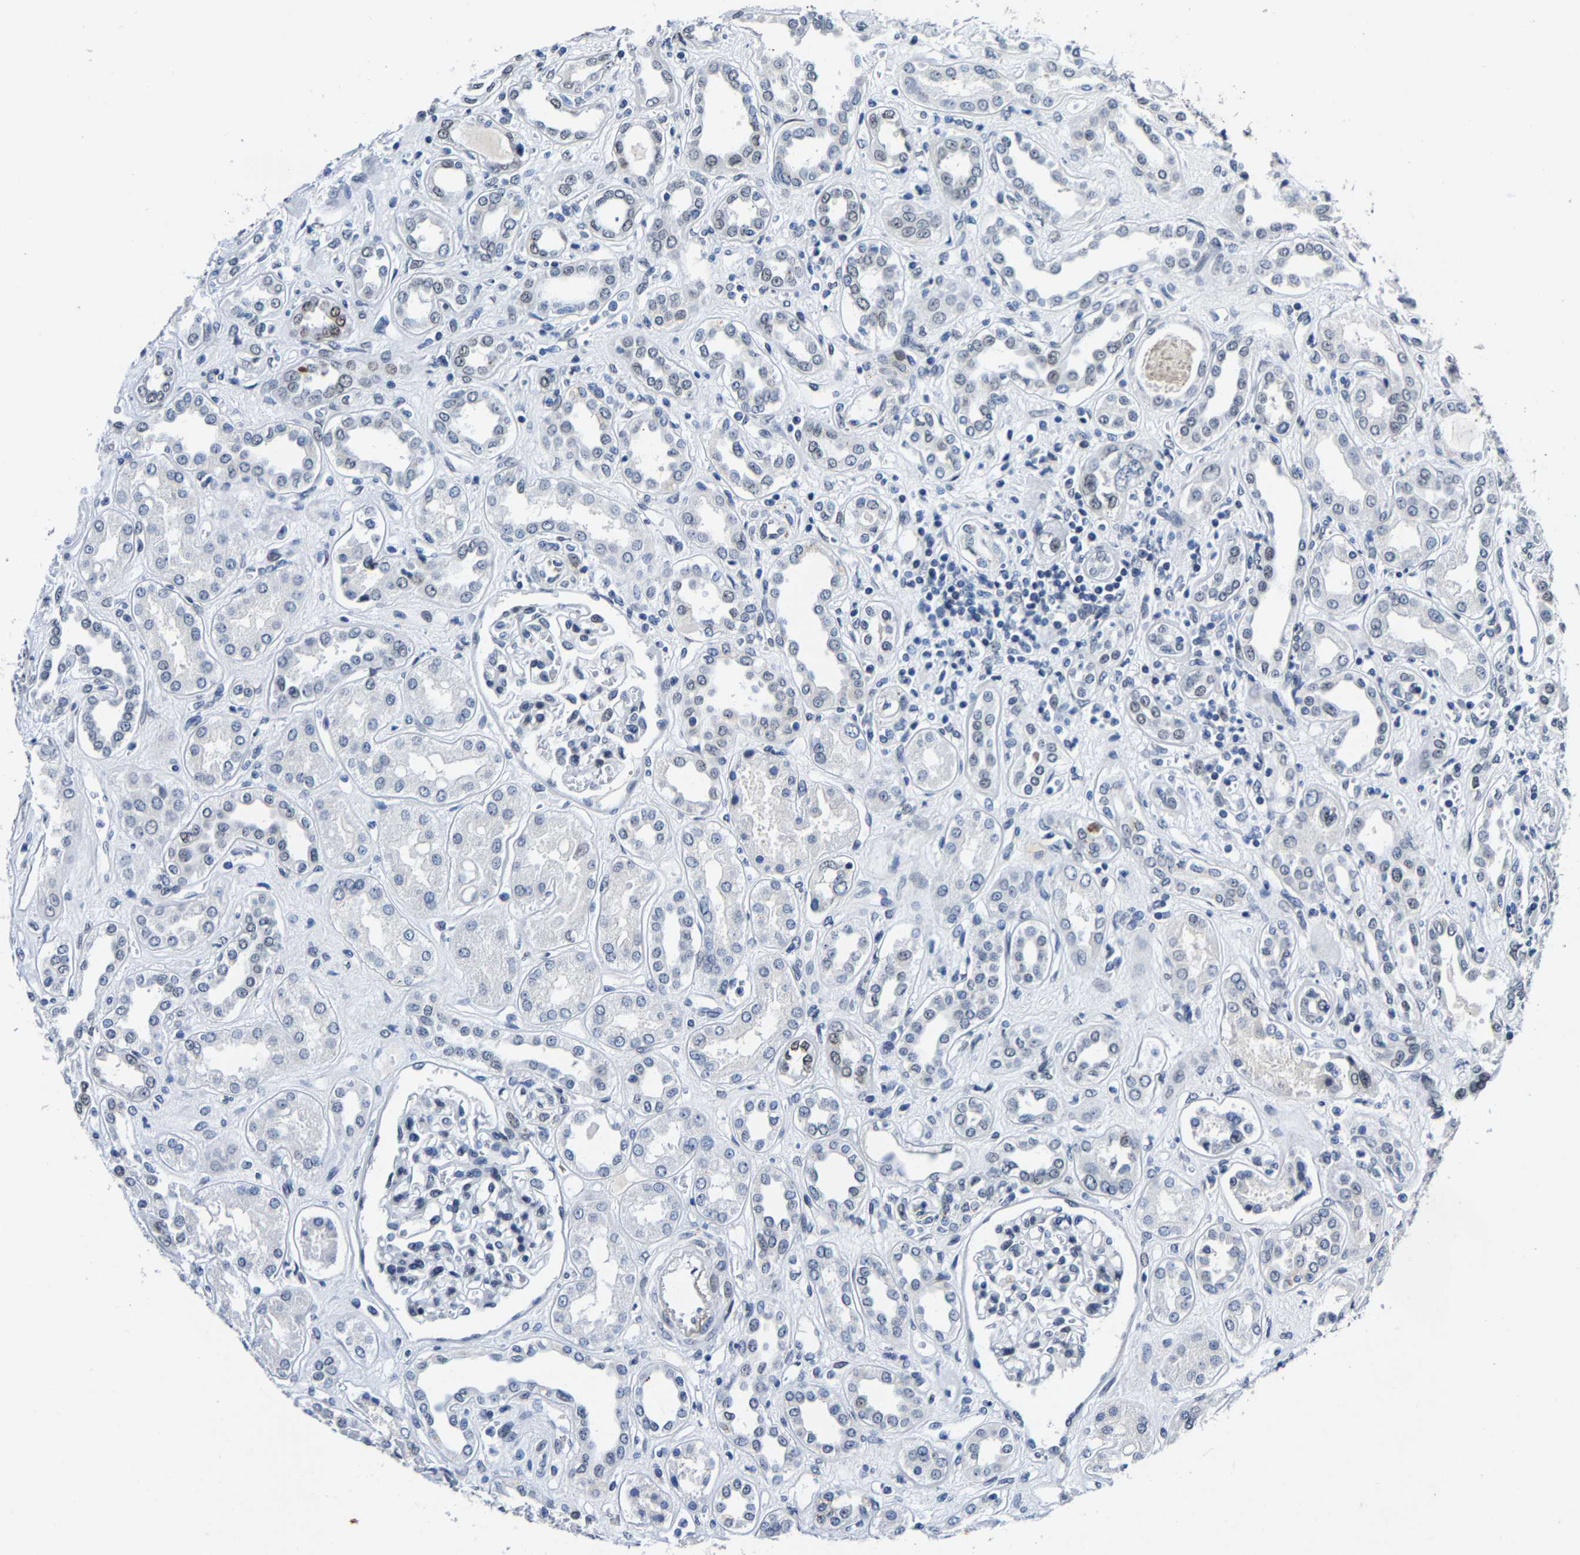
{"staining": {"intensity": "weak", "quantity": "<25%", "location": "nuclear"}, "tissue": "kidney", "cell_type": "Cells in glomeruli", "image_type": "normal", "snomed": [{"axis": "morphology", "description": "Normal tissue, NOS"}, {"axis": "topography", "description": "Kidney"}], "caption": "DAB immunohistochemical staining of unremarkable kidney demonstrates no significant expression in cells in glomeruli.", "gene": "UBN2", "patient": {"sex": "male", "age": 59}}